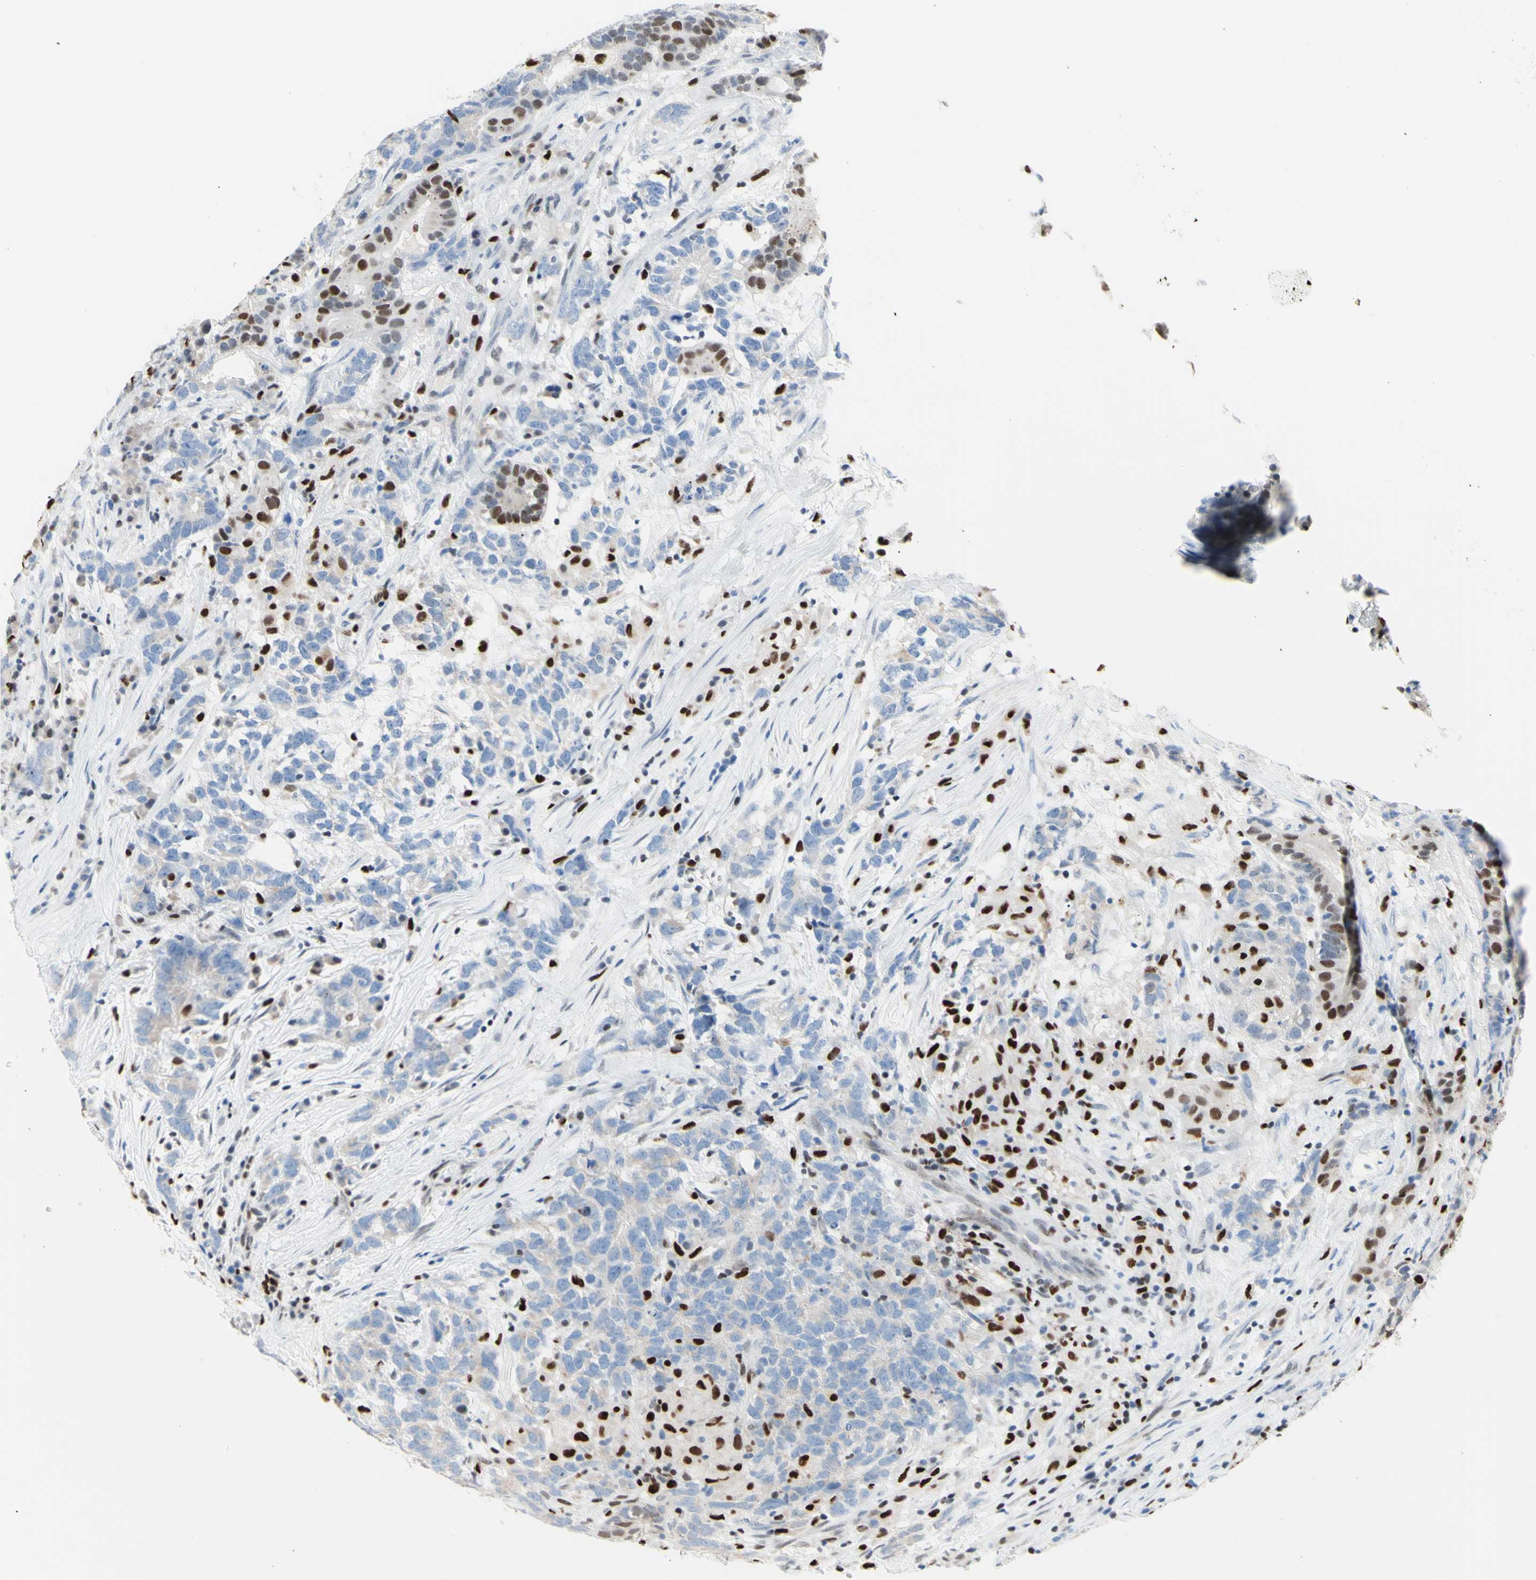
{"staining": {"intensity": "weak", "quantity": "<25%", "location": "cytoplasmic/membranous,nuclear"}, "tissue": "testis cancer", "cell_type": "Tumor cells", "image_type": "cancer", "snomed": [{"axis": "morphology", "description": "Carcinoma, Embryonal, NOS"}, {"axis": "topography", "description": "Testis"}], "caption": "This is an IHC image of human testis embryonal carcinoma. There is no expression in tumor cells.", "gene": "EED", "patient": {"sex": "male", "age": 26}}